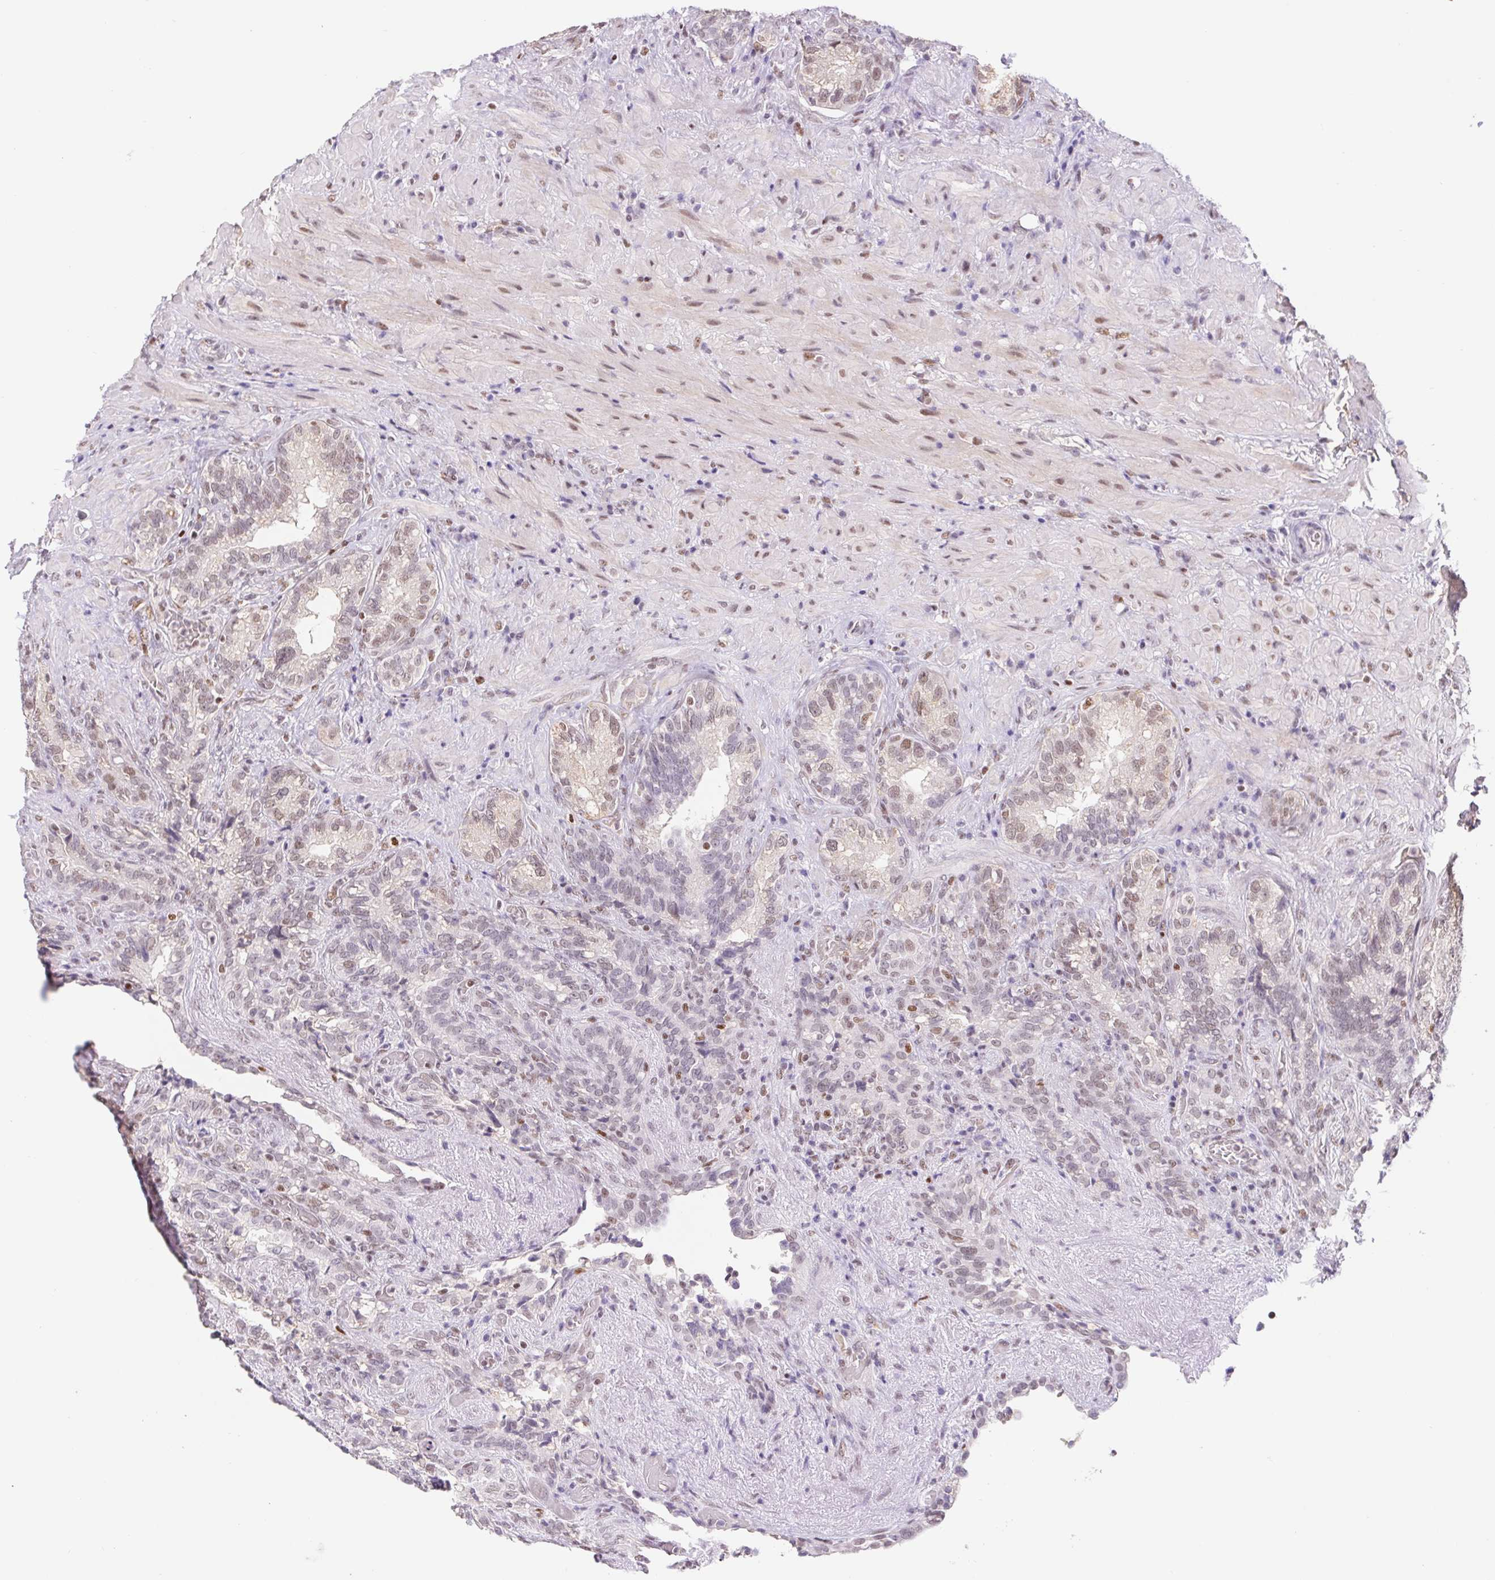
{"staining": {"intensity": "weak", "quantity": "25%-75%", "location": "nuclear"}, "tissue": "seminal vesicle", "cell_type": "Glandular cells", "image_type": "normal", "snomed": [{"axis": "morphology", "description": "Normal tissue, NOS"}, {"axis": "topography", "description": "Seminal veicle"}], "caption": "High-power microscopy captured an immunohistochemistry (IHC) histopathology image of benign seminal vesicle, revealing weak nuclear expression in about 25%-75% of glandular cells. Using DAB (3,3'-diaminobenzidine) (brown) and hematoxylin (blue) stains, captured at high magnification using brightfield microscopy.", "gene": "TRERF1", "patient": {"sex": "male", "age": 68}}